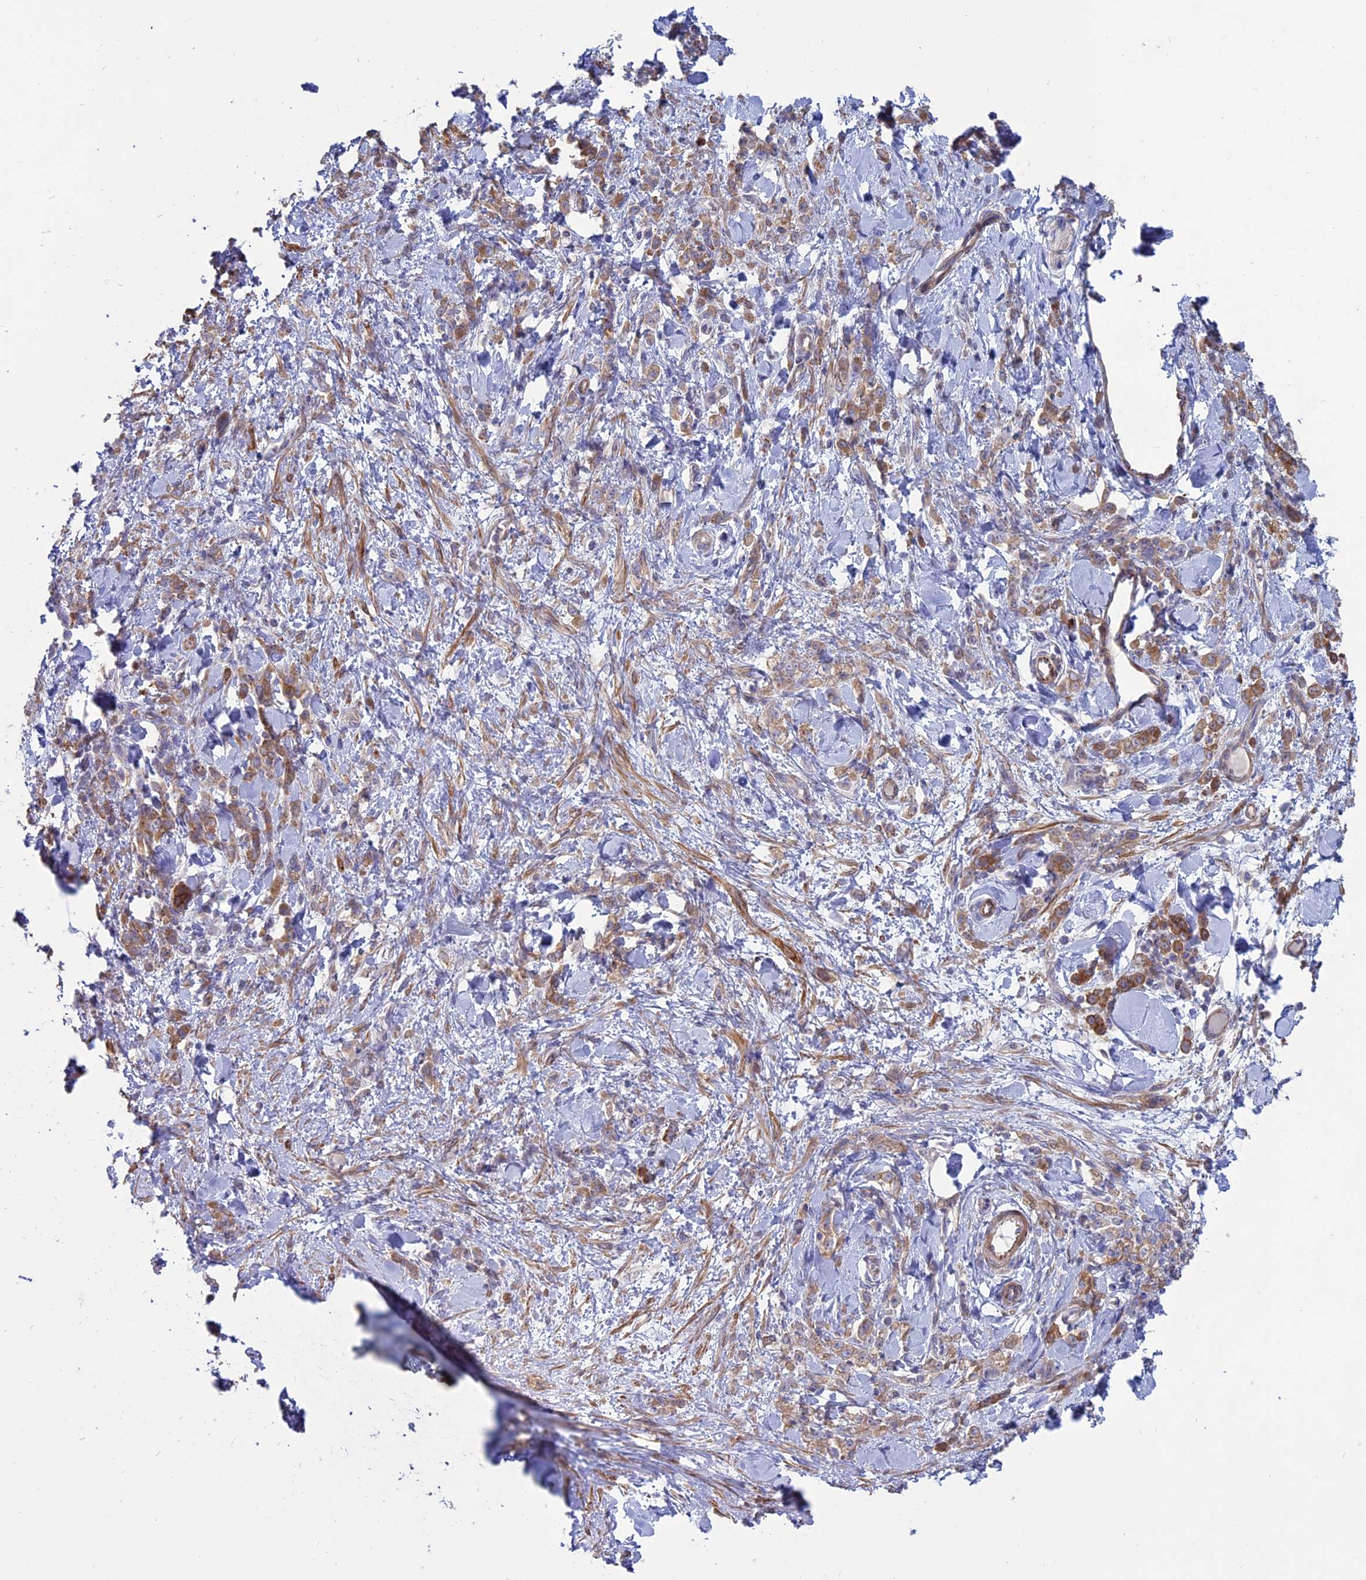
{"staining": {"intensity": "moderate", "quantity": ">75%", "location": "cytoplasmic/membranous"}, "tissue": "stomach cancer", "cell_type": "Tumor cells", "image_type": "cancer", "snomed": [{"axis": "morphology", "description": "Normal tissue, NOS"}, {"axis": "morphology", "description": "Adenocarcinoma, NOS"}, {"axis": "topography", "description": "Stomach"}], "caption": "The immunohistochemical stain labels moderate cytoplasmic/membranous expression in tumor cells of stomach cancer tissue.", "gene": "MYO5B", "patient": {"sex": "male", "age": 82}}